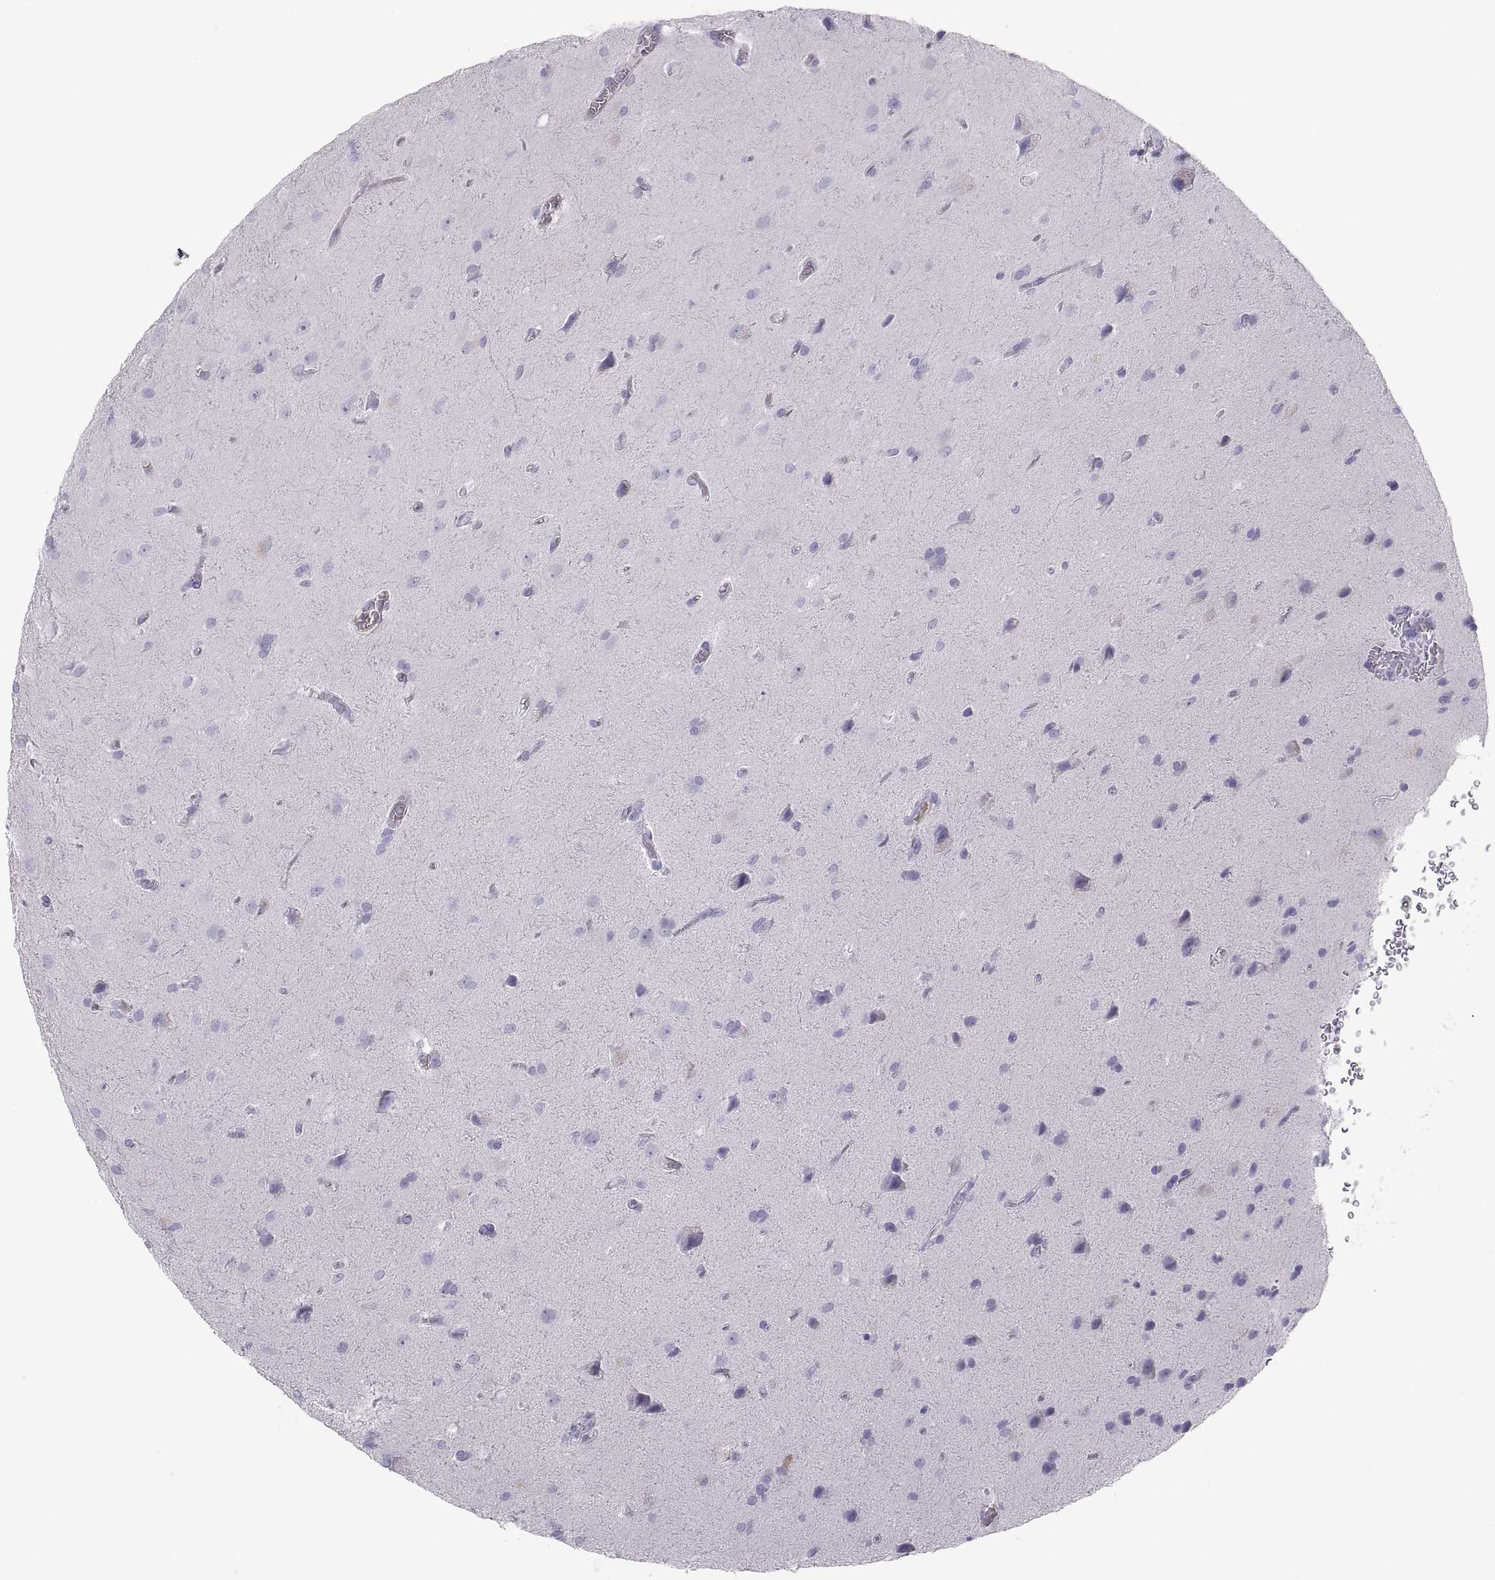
{"staining": {"intensity": "negative", "quantity": "none", "location": "none"}, "tissue": "glioma", "cell_type": "Tumor cells", "image_type": "cancer", "snomed": [{"axis": "morphology", "description": "Glioma, malignant, Low grade"}, {"axis": "topography", "description": "Brain"}], "caption": "Human low-grade glioma (malignant) stained for a protein using IHC displays no positivity in tumor cells.", "gene": "MAGEB2", "patient": {"sex": "male", "age": 58}}